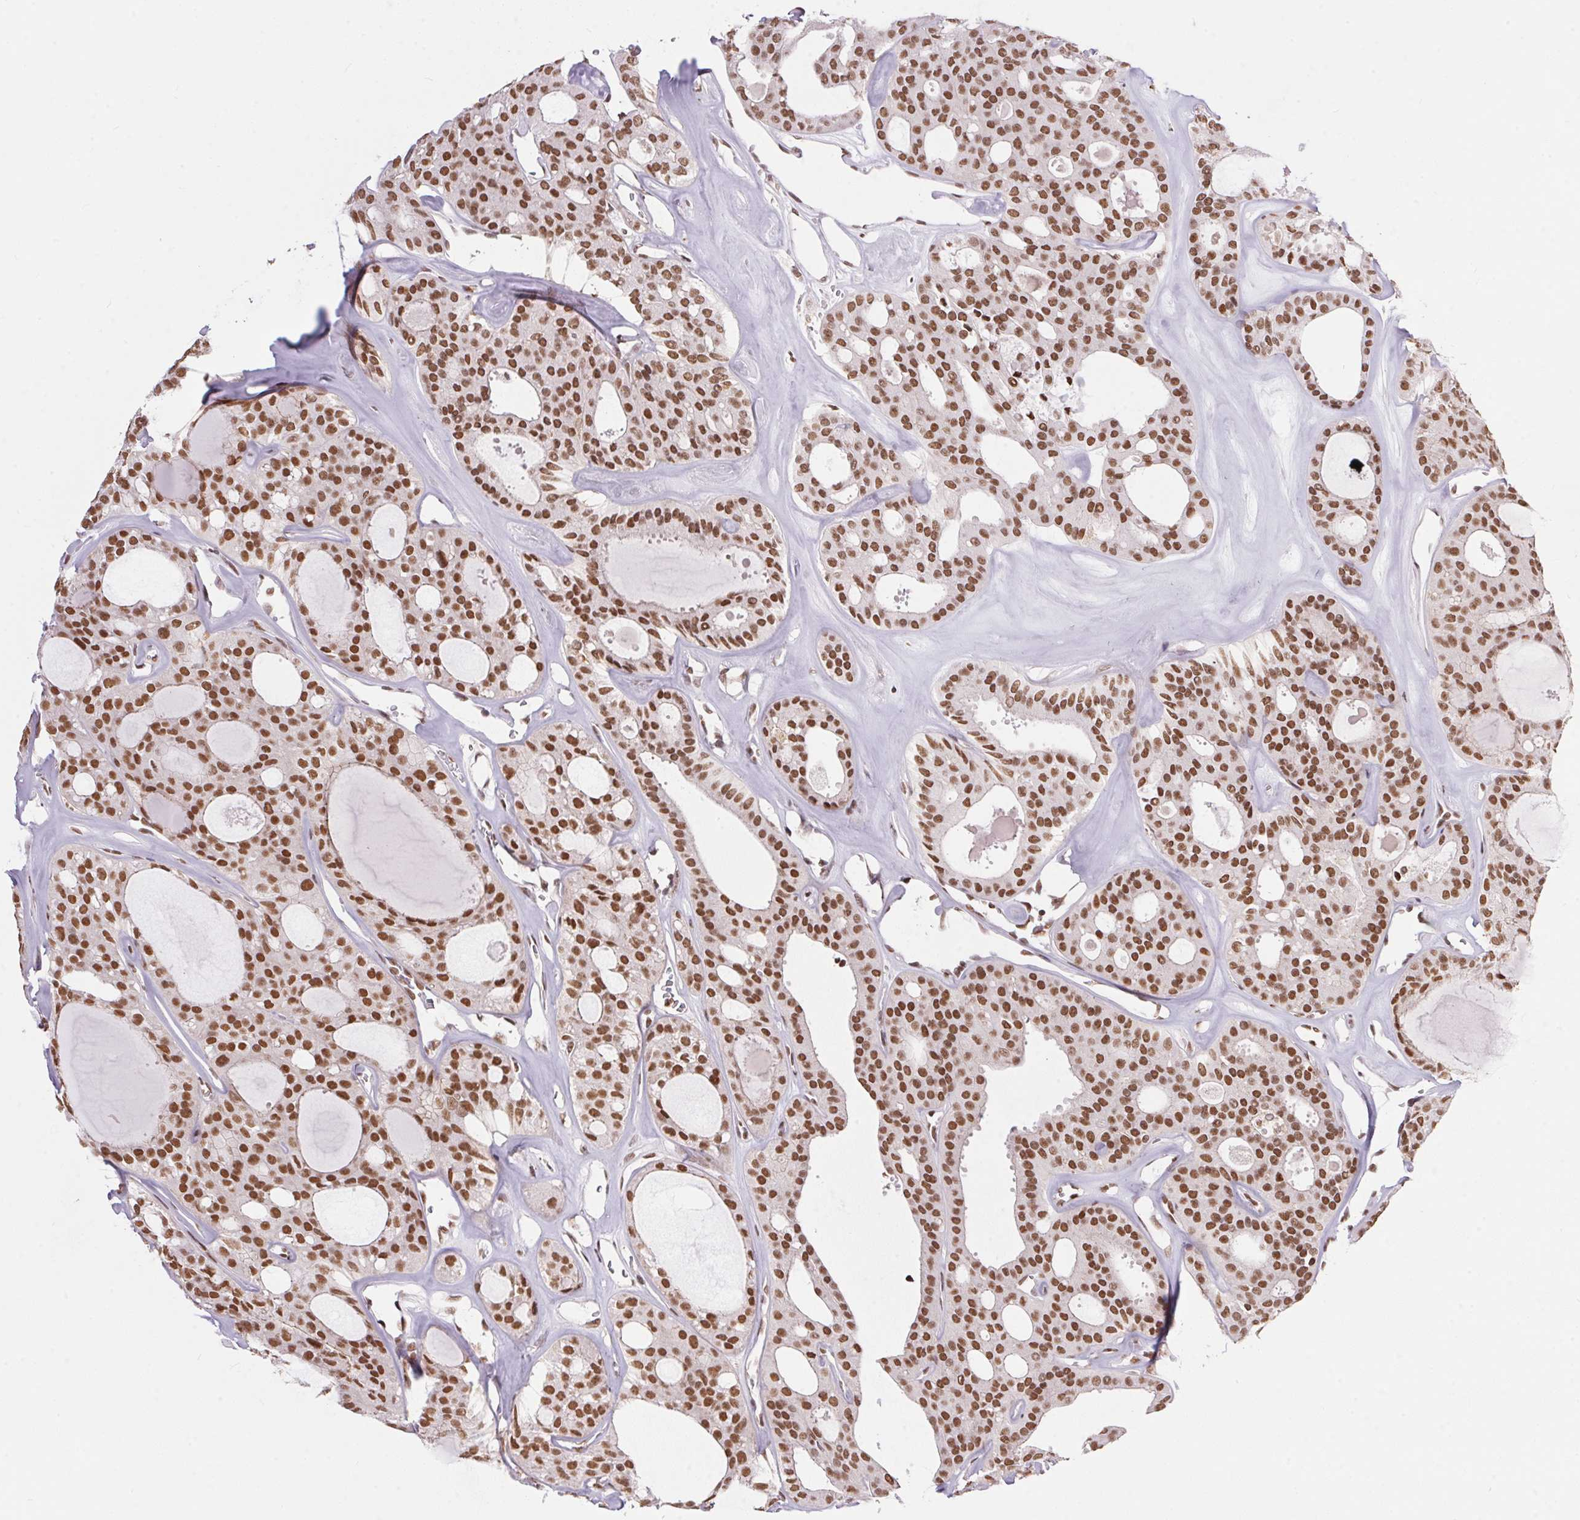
{"staining": {"intensity": "strong", "quantity": ">75%", "location": "nuclear"}, "tissue": "thyroid cancer", "cell_type": "Tumor cells", "image_type": "cancer", "snomed": [{"axis": "morphology", "description": "Follicular adenoma carcinoma, NOS"}, {"axis": "topography", "description": "Thyroid gland"}], "caption": "Follicular adenoma carcinoma (thyroid) stained with DAB immunohistochemistry displays high levels of strong nuclear staining in about >75% of tumor cells. The staining is performed using DAB brown chromogen to label protein expression. The nuclei are counter-stained blue using hematoxylin.", "gene": "NFE2L1", "patient": {"sex": "male", "age": 75}}